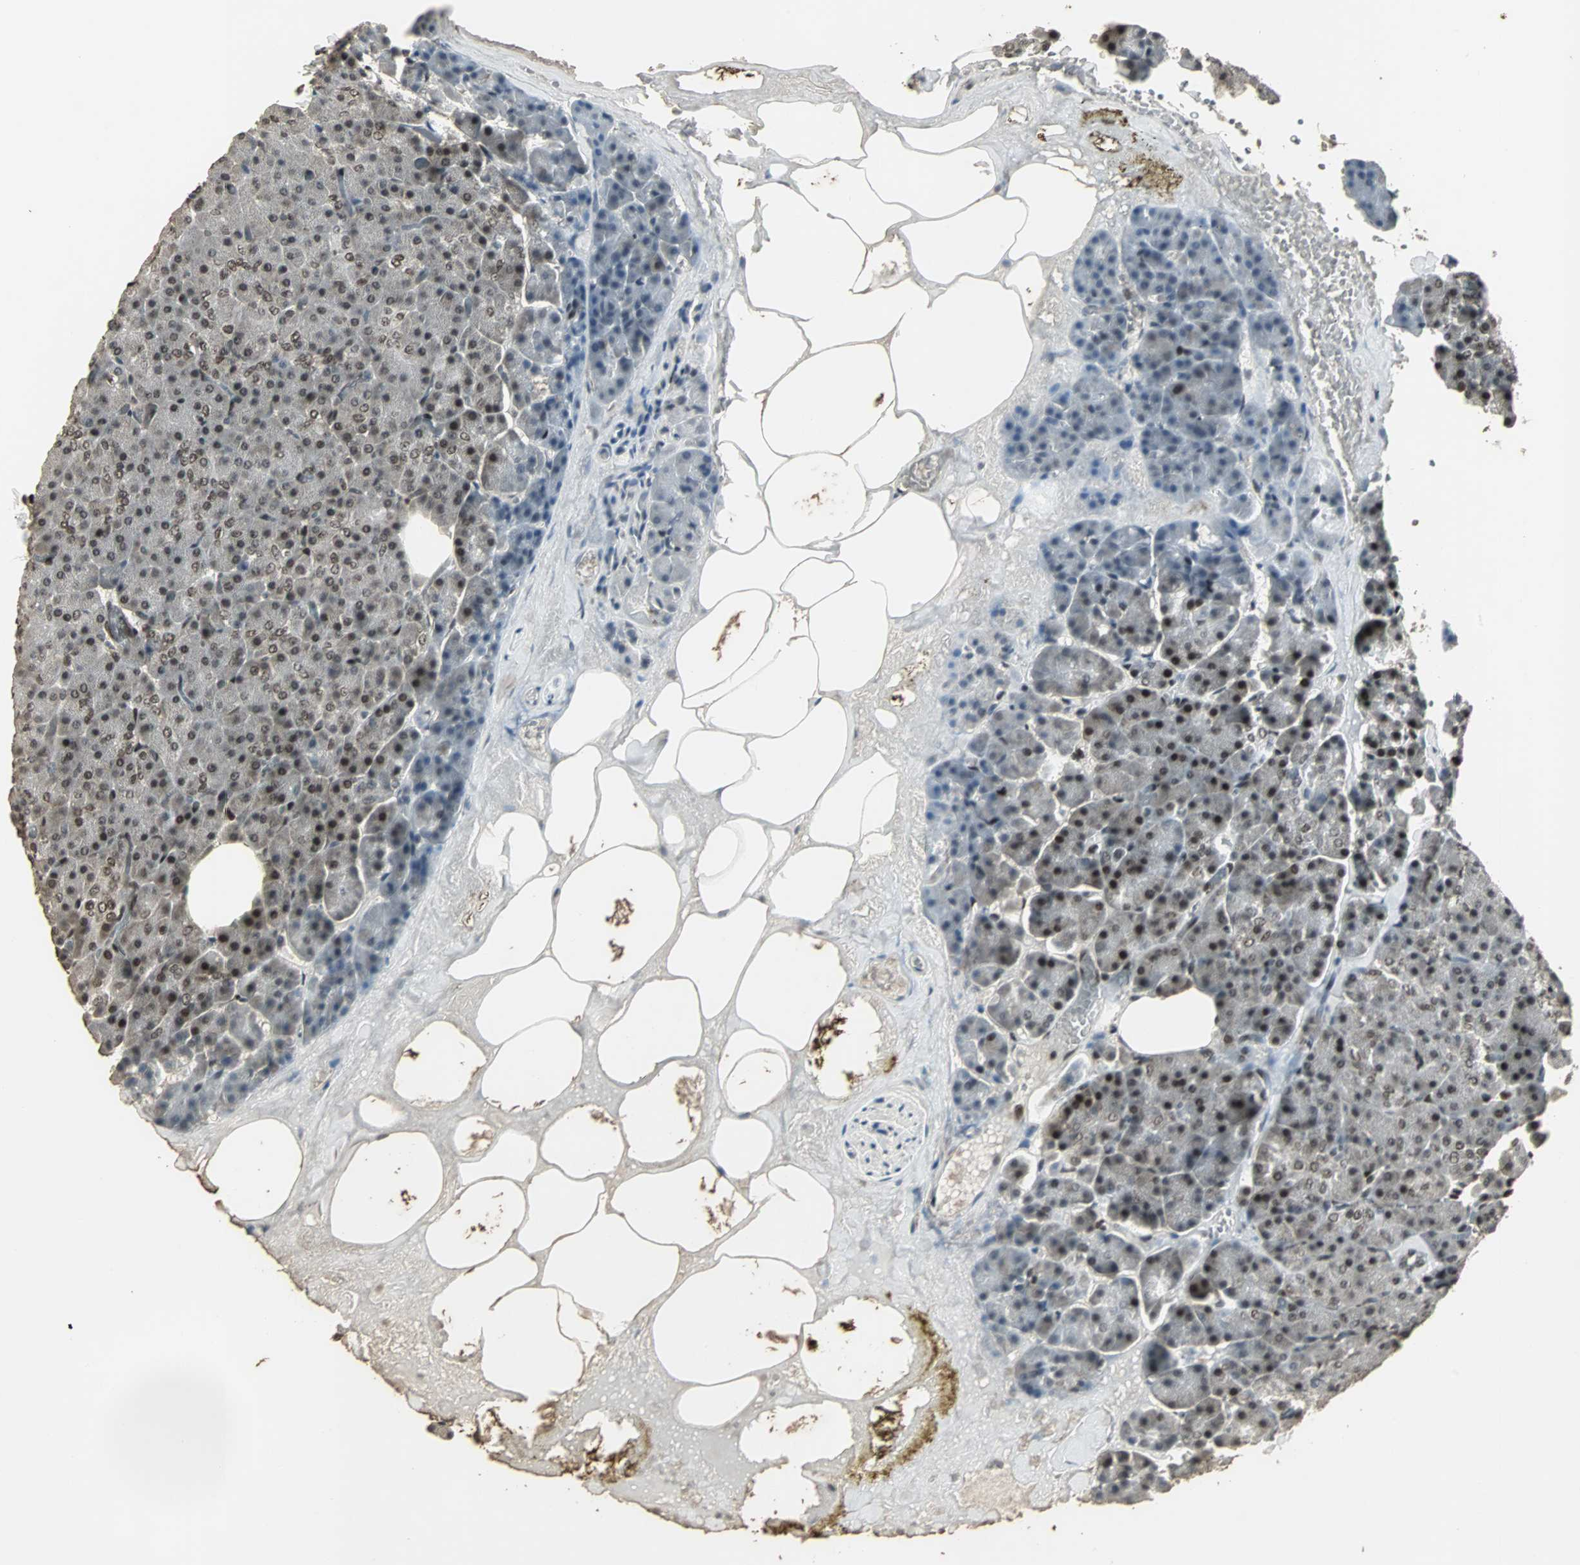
{"staining": {"intensity": "moderate", "quantity": ">75%", "location": "nuclear"}, "tissue": "pancreas", "cell_type": "Exocrine glandular cells", "image_type": "normal", "snomed": [{"axis": "morphology", "description": "Normal tissue, NOS"}, {"axis": "topography", "description": "Pancreas"}], "caption": "About >75% of exocrine glandular cells in benign human pancreas show moderate nuclear protein expression as visualized by brown immunohistochemical staining.", "gene": "TAF5", "patient": {"sex": "female", "age": 35}}